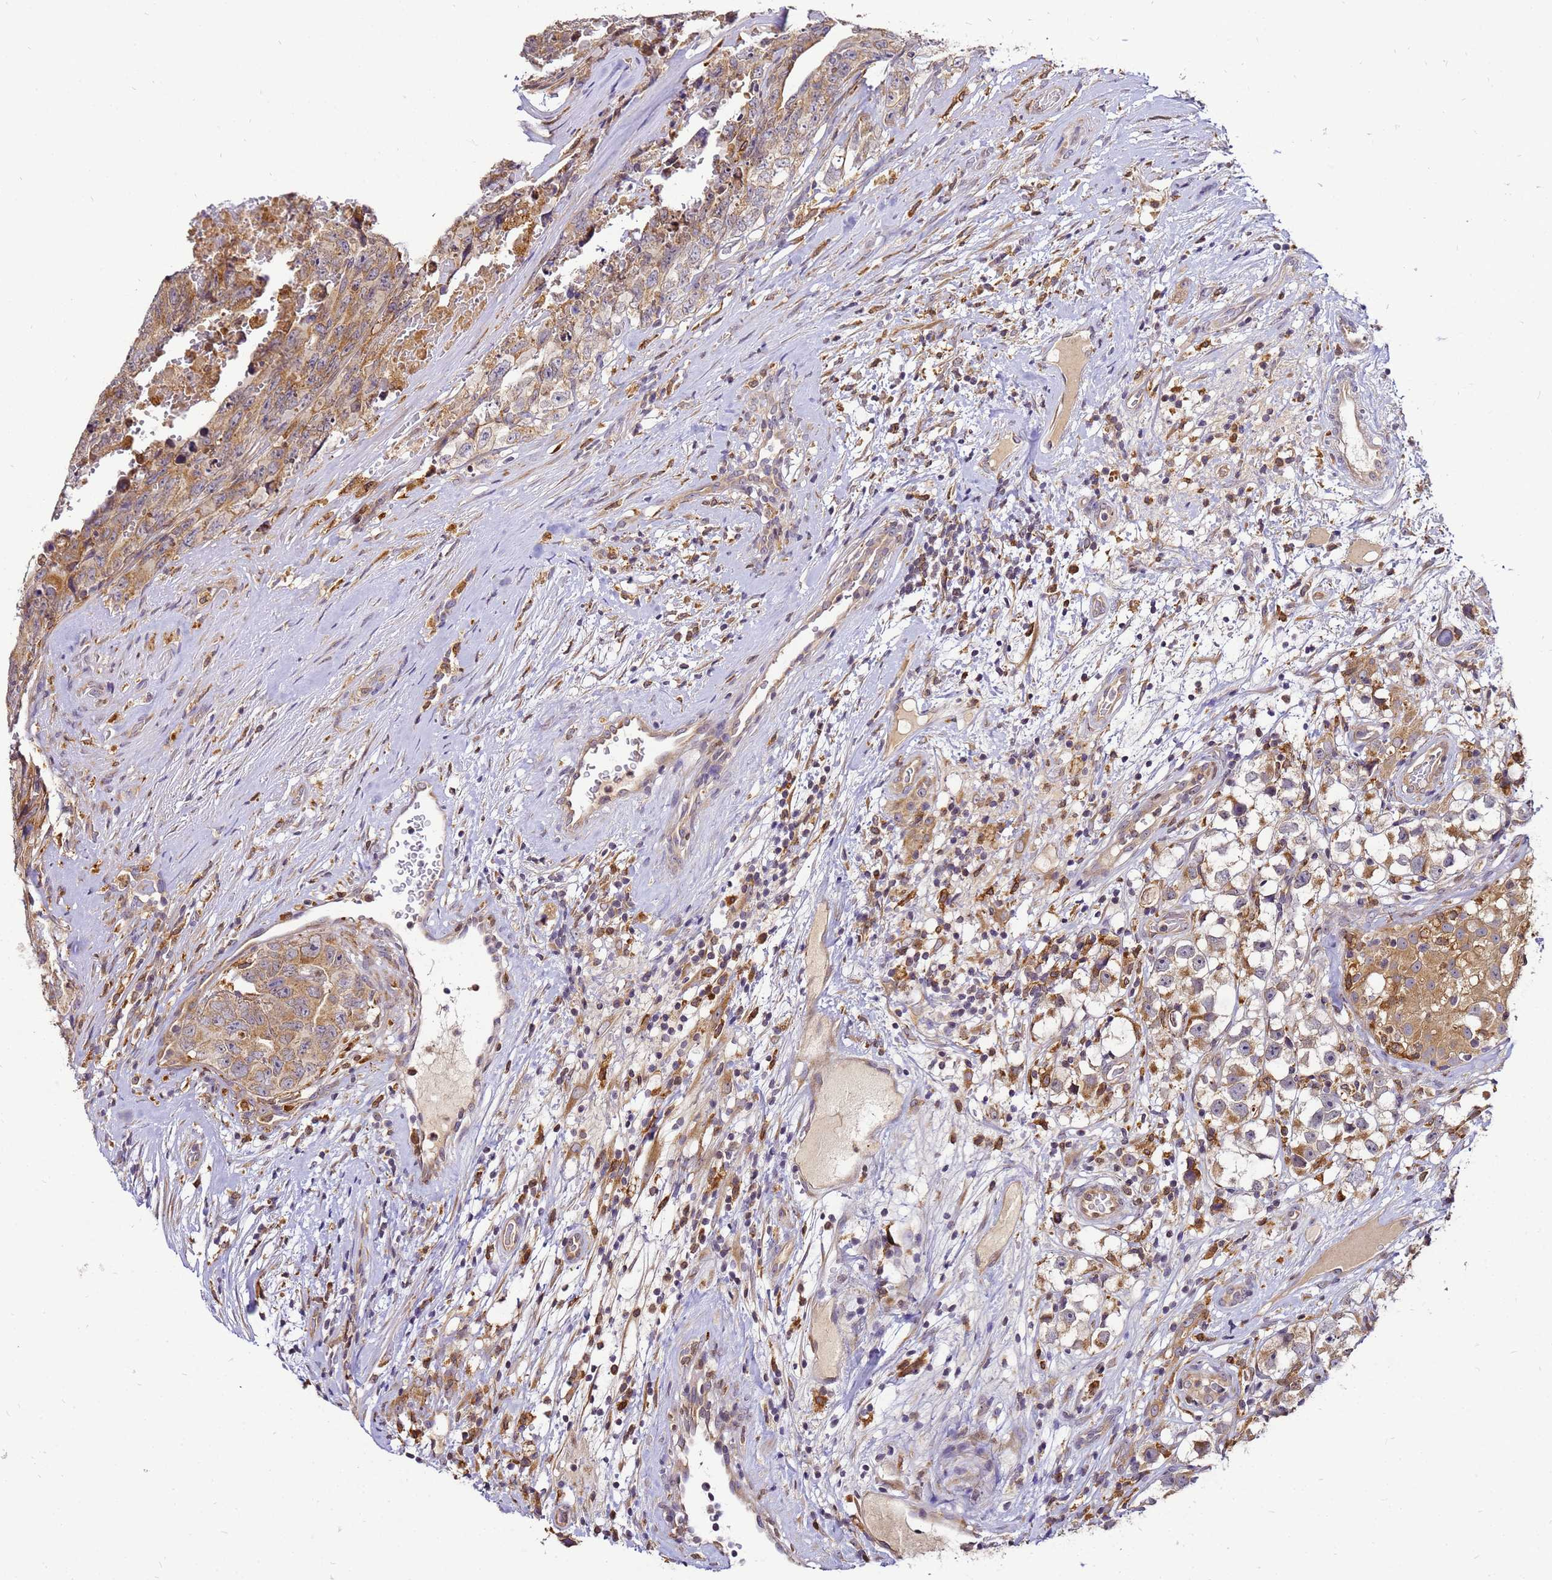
{"staining": {"intensity": "moderate", "quantity": ">75%", "location": "cytoplasmic/membranous"}, "tissue": "testis cancer", "cell_type": "Tumor cells", "image_type": "cancer", "snomed": [{"axis": "morphology", "description": "Carcinoma, Embryonal, NOS"}, {"axis": "topography", "description": "Testis"}], "caption": "Brown immunohistochemical staining in testis cancer demonstrates moderate cytoplasmic/membranous staining in about >75% of tumor cells.", "gene": "ADPGK", "patient": {"sex": "male", "age": 45}}